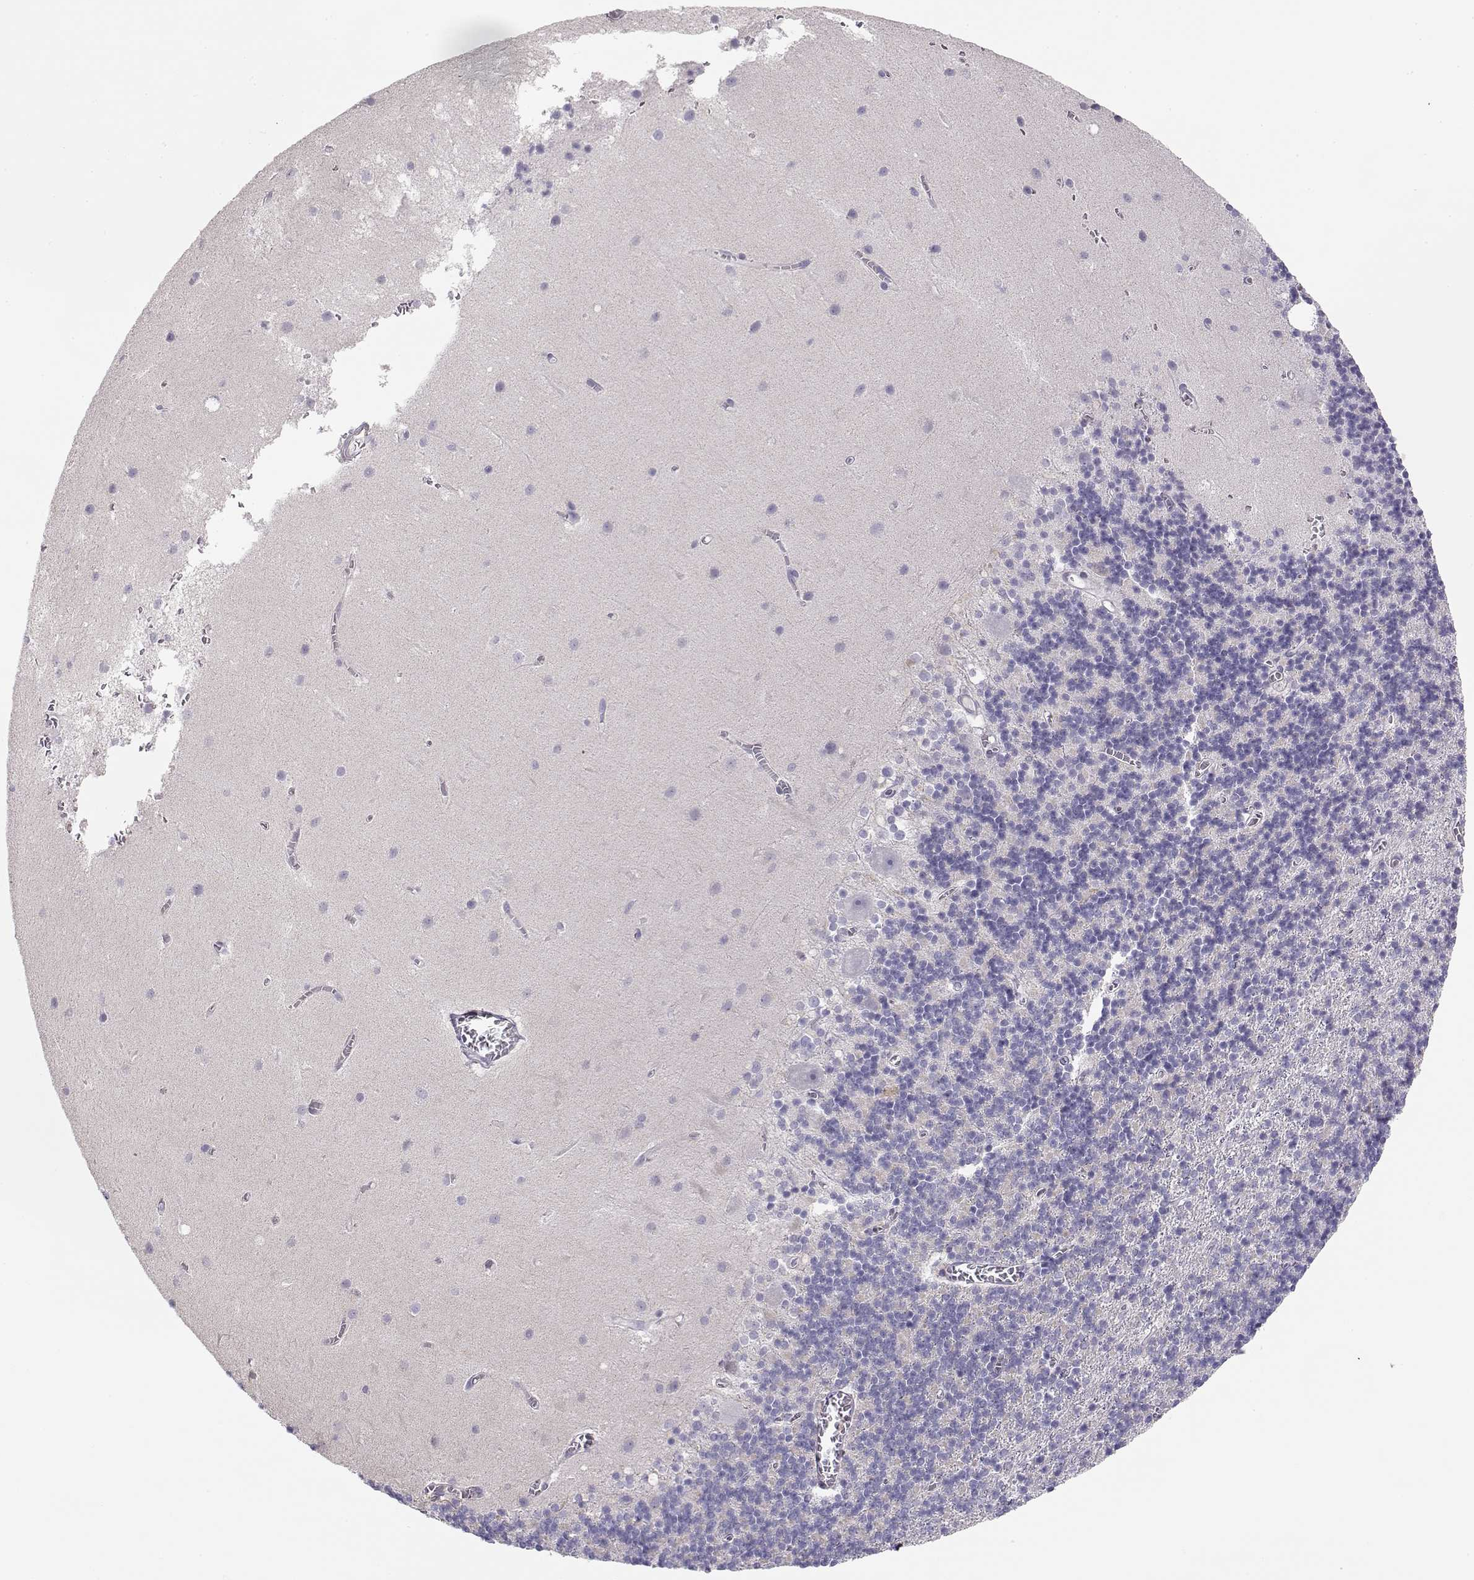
{"staining": {"intensity": "negative", "quantity": "none", "location": "none"}, "tissue": "cerebellum", "cell_type": "Cells in granular layer", "image_type": "normal", "snomed": [{"axis": "morphology", "description": "Normal tissue, NOS"}, {"axis": "topography", "description": "Cerebellum"}], "caption": "DAB (3,3'-diaminobenzidine) immunohistochemical staining of normal cerebellum exhibits no significant expression in cells in granular layer.", "gene": "DAPL1", "patient": {"sex": "male", "age": 70}}